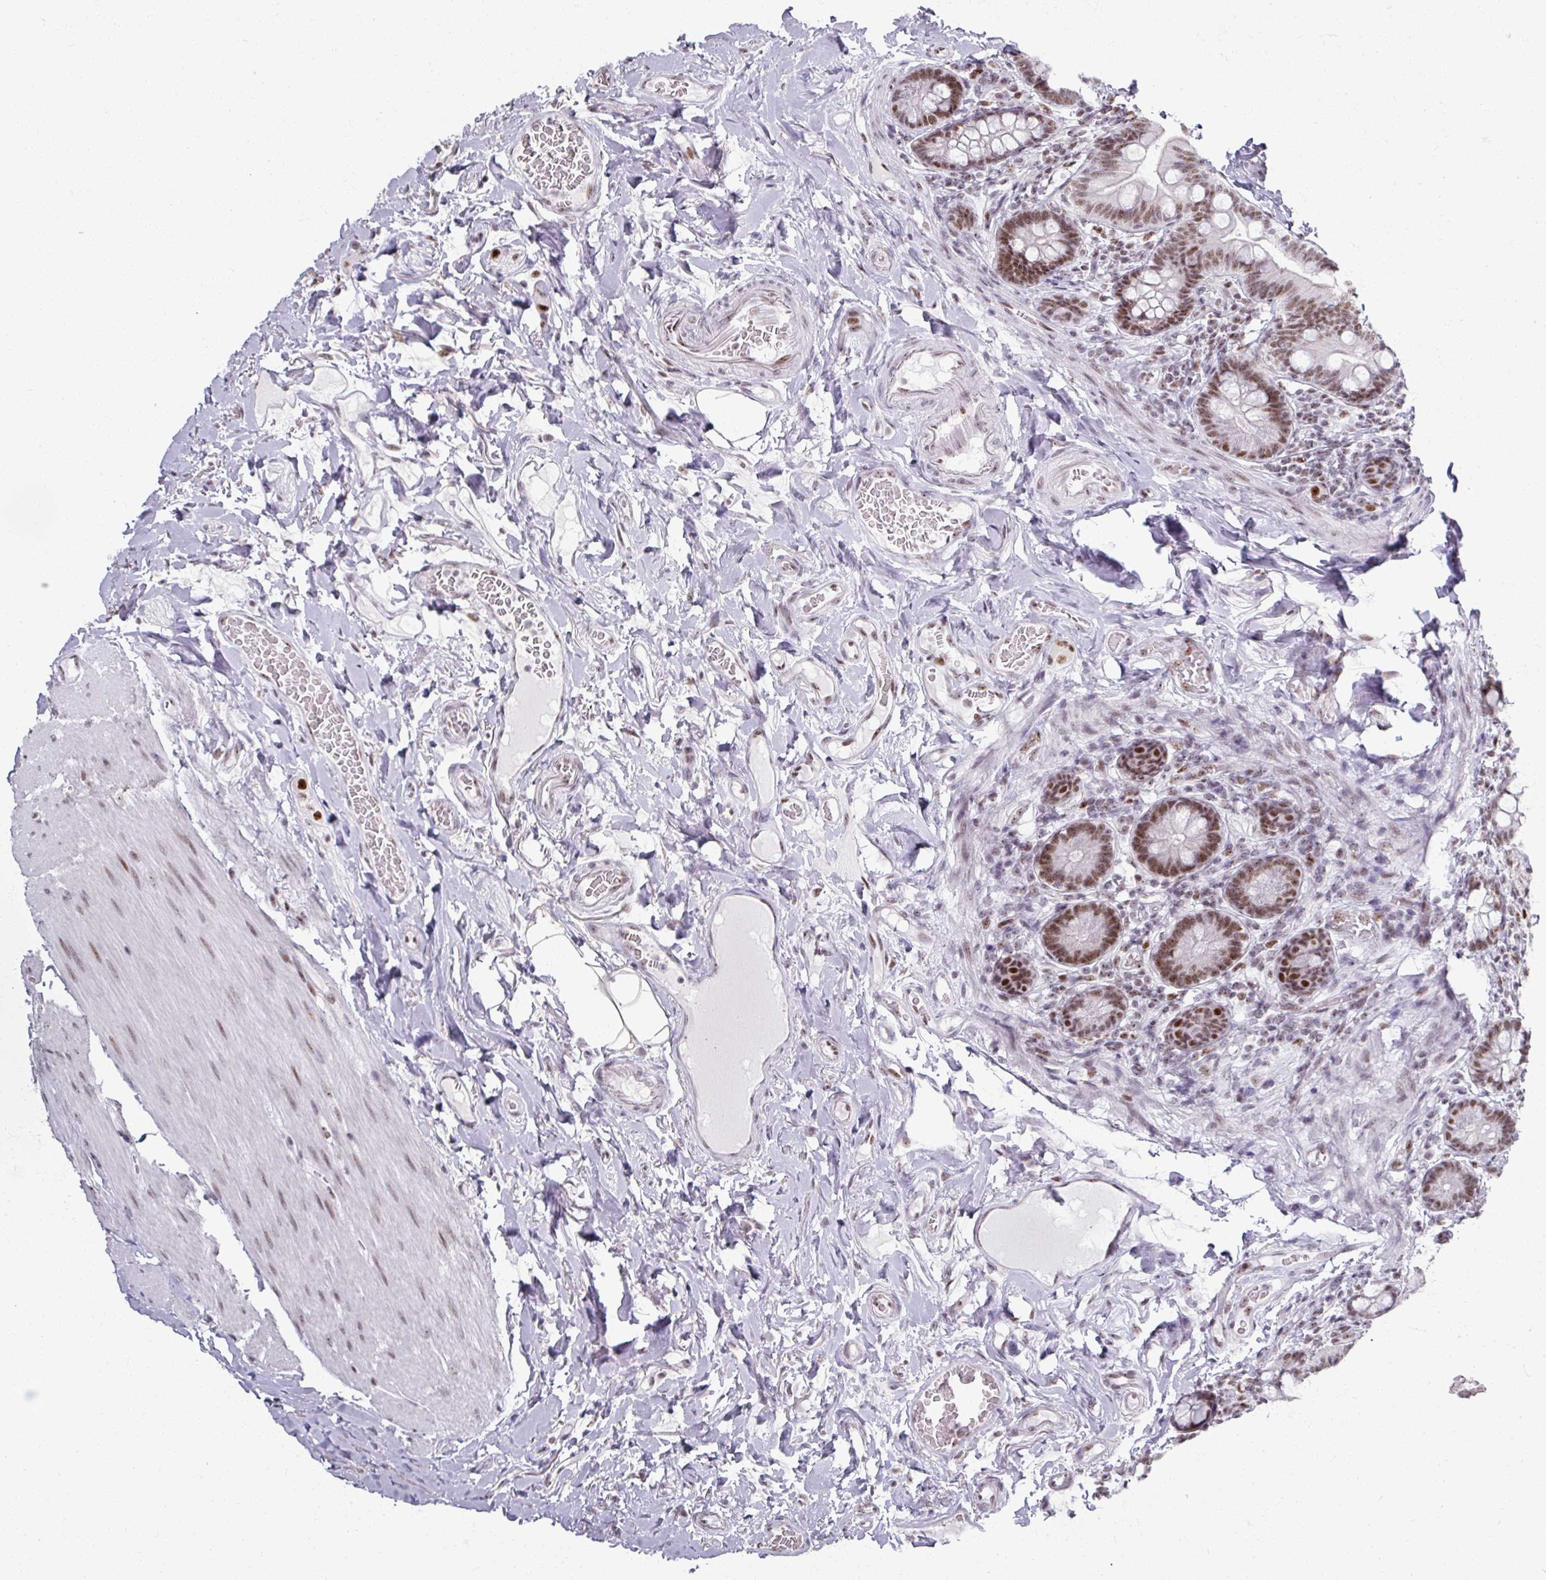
{"staining": {"intensity": "strong", "quantity": ">75%", "location": "nuclear"}, "tissue": "small intestine", "cell_type": "Glandular cells", "image_type": "normal", "snomed": [{"axis": "morphology", "description": "Normal tissue, NOS"}, {"axis": "topography", "description": "Small intestine"}], "caption": "IHC staining of unremarkable small intestine, which demonstrates high levels of strong nuclear staining in about >75% of glandular cells indicating strong nuclear protein positivity. The staining was performed using DAB (3,3'-diaminobenzidine) (brown) for protein detection and nuclei were counterstained in hematoxylin (blue).", "gene": "ADAR", "patient": {"sex": "female", "age": 64}}